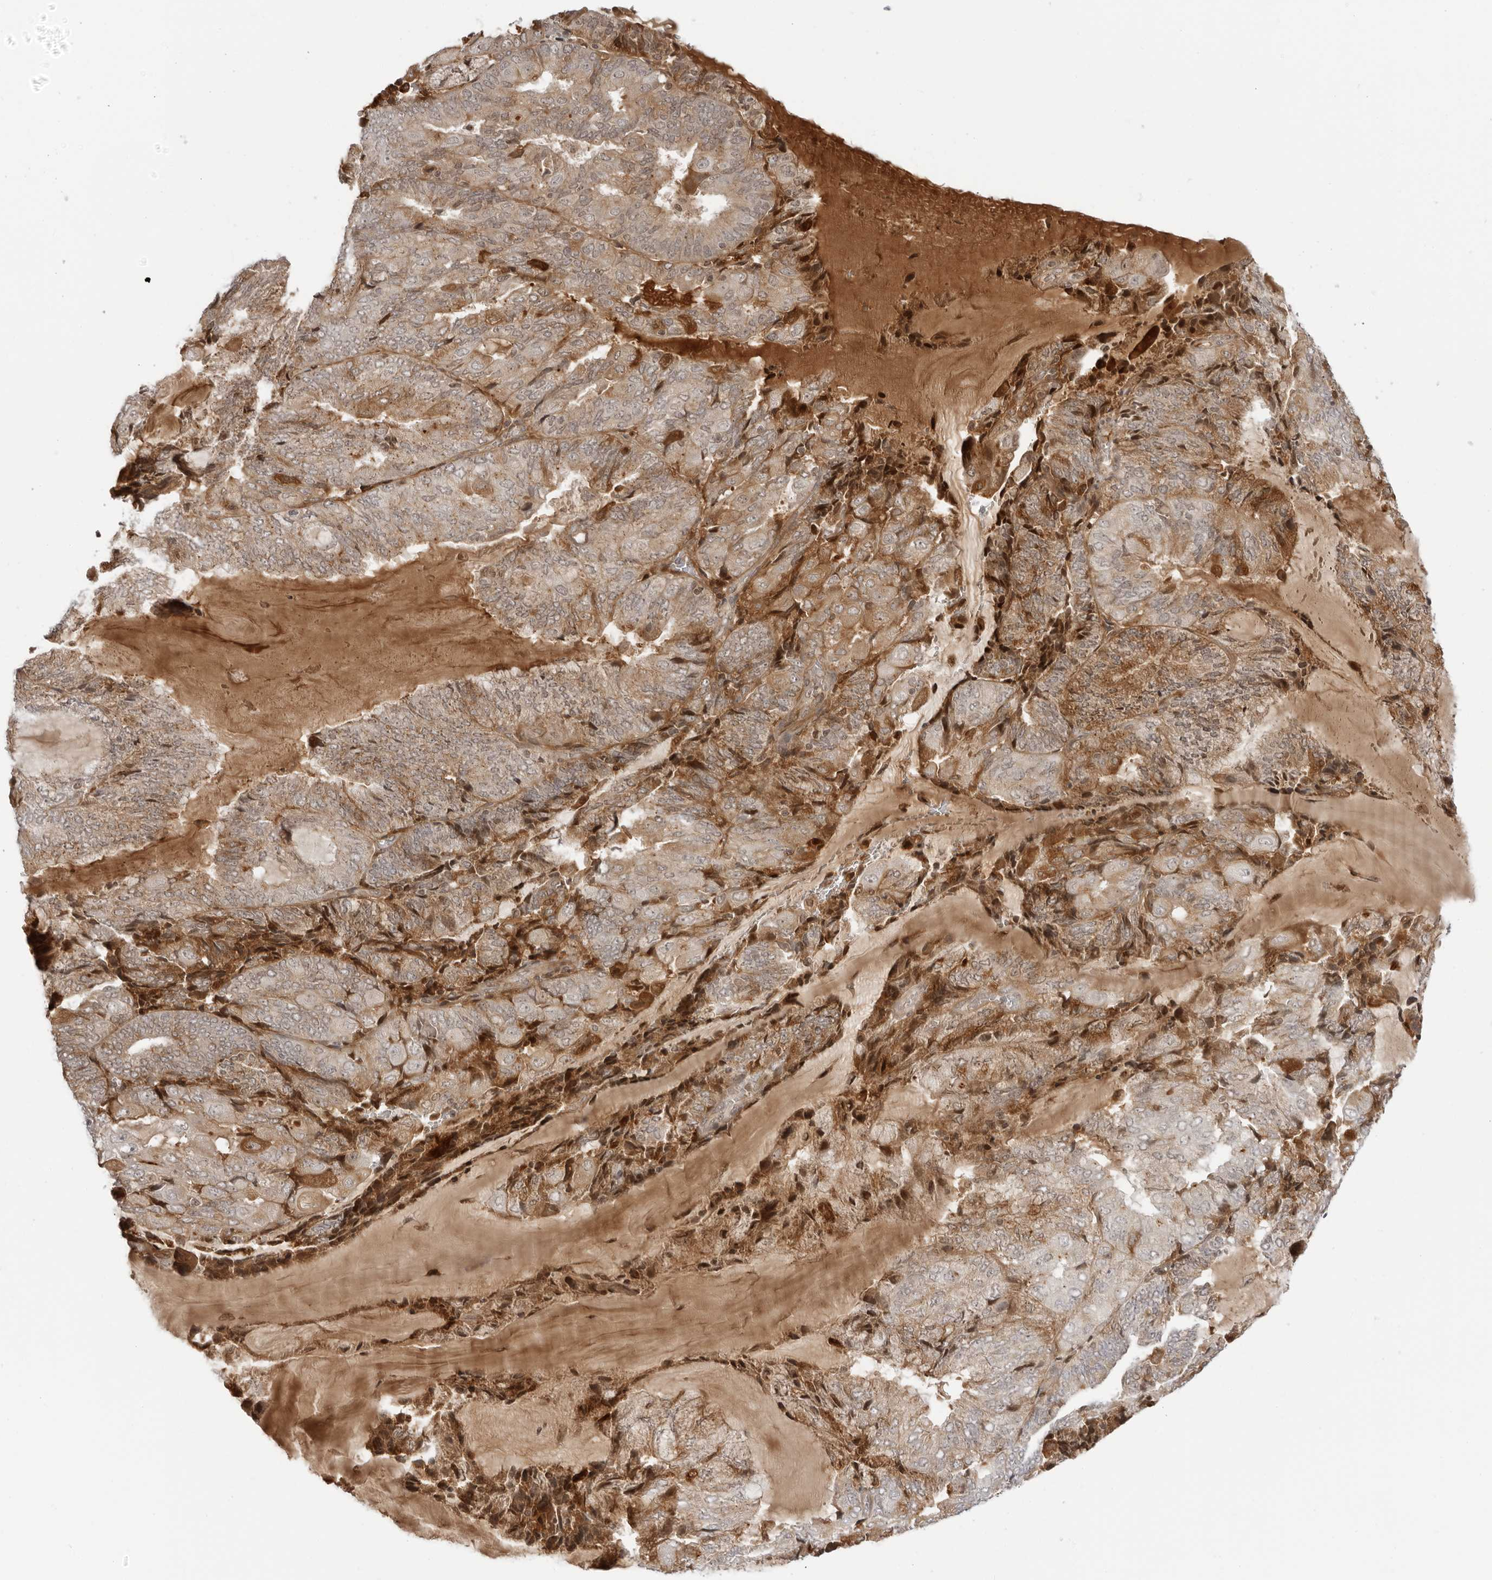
{"staining": {"intensity": "moderate", "quantity": "25%-75%", "location": "cytoplasmic/membranous"}, "tissue": "endometrial cancer", "cell_type": "Tumor cells", "image_type": "cancer", "snomed": [{"axis": "morphology", "description": "Adenocarcinoma, NOS"}, {"axis": "topography", "description": "Endometrium"}], "caption": "Adenocarcinoma (endometrial) was stained to show a protein in brown. There is medium levels of moderate cytoplasmic/membranous positivity in approximately 25%-75% of tumor cells.", "gene": "SUGCT", "patient": {"sex": "female", "age": 81}}